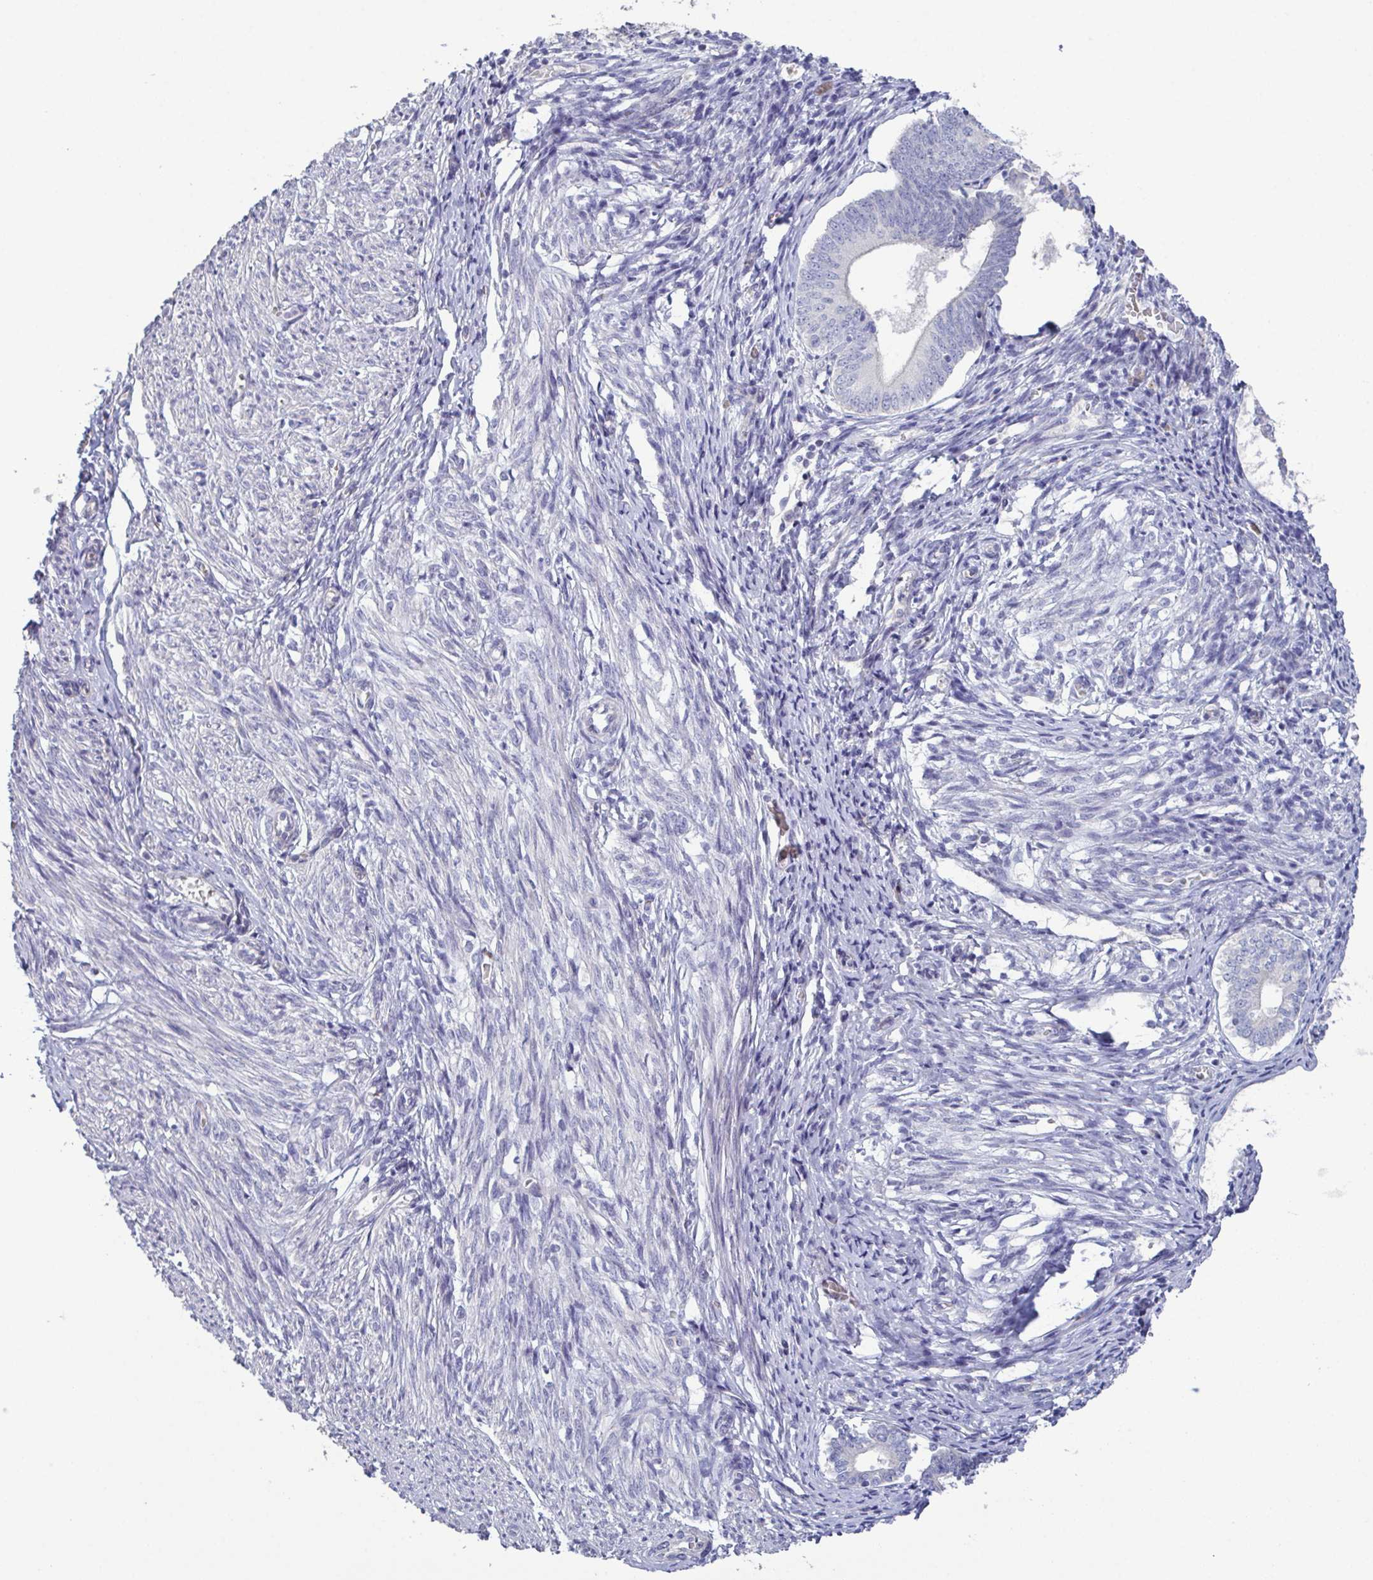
{"staining": {"intensity": "negative", "quantity": "none", "location": "none"}, "tissue": "endometrium", "cell_type": "Cells in endometrial stroma", "image_type": "normal", "snomed": [{"axis": "morphology", "description": "Normal tissue, NOS"}, {"axis": "topography", "description": "Endometrium"}], "caption": "IHC micrograph of normal endometrium stained for a protein (brown), which demonstrates no staining in cells in endometrial stroma.", "gene": "GLDC", "patient": {"sex": "female", "age": 50}}